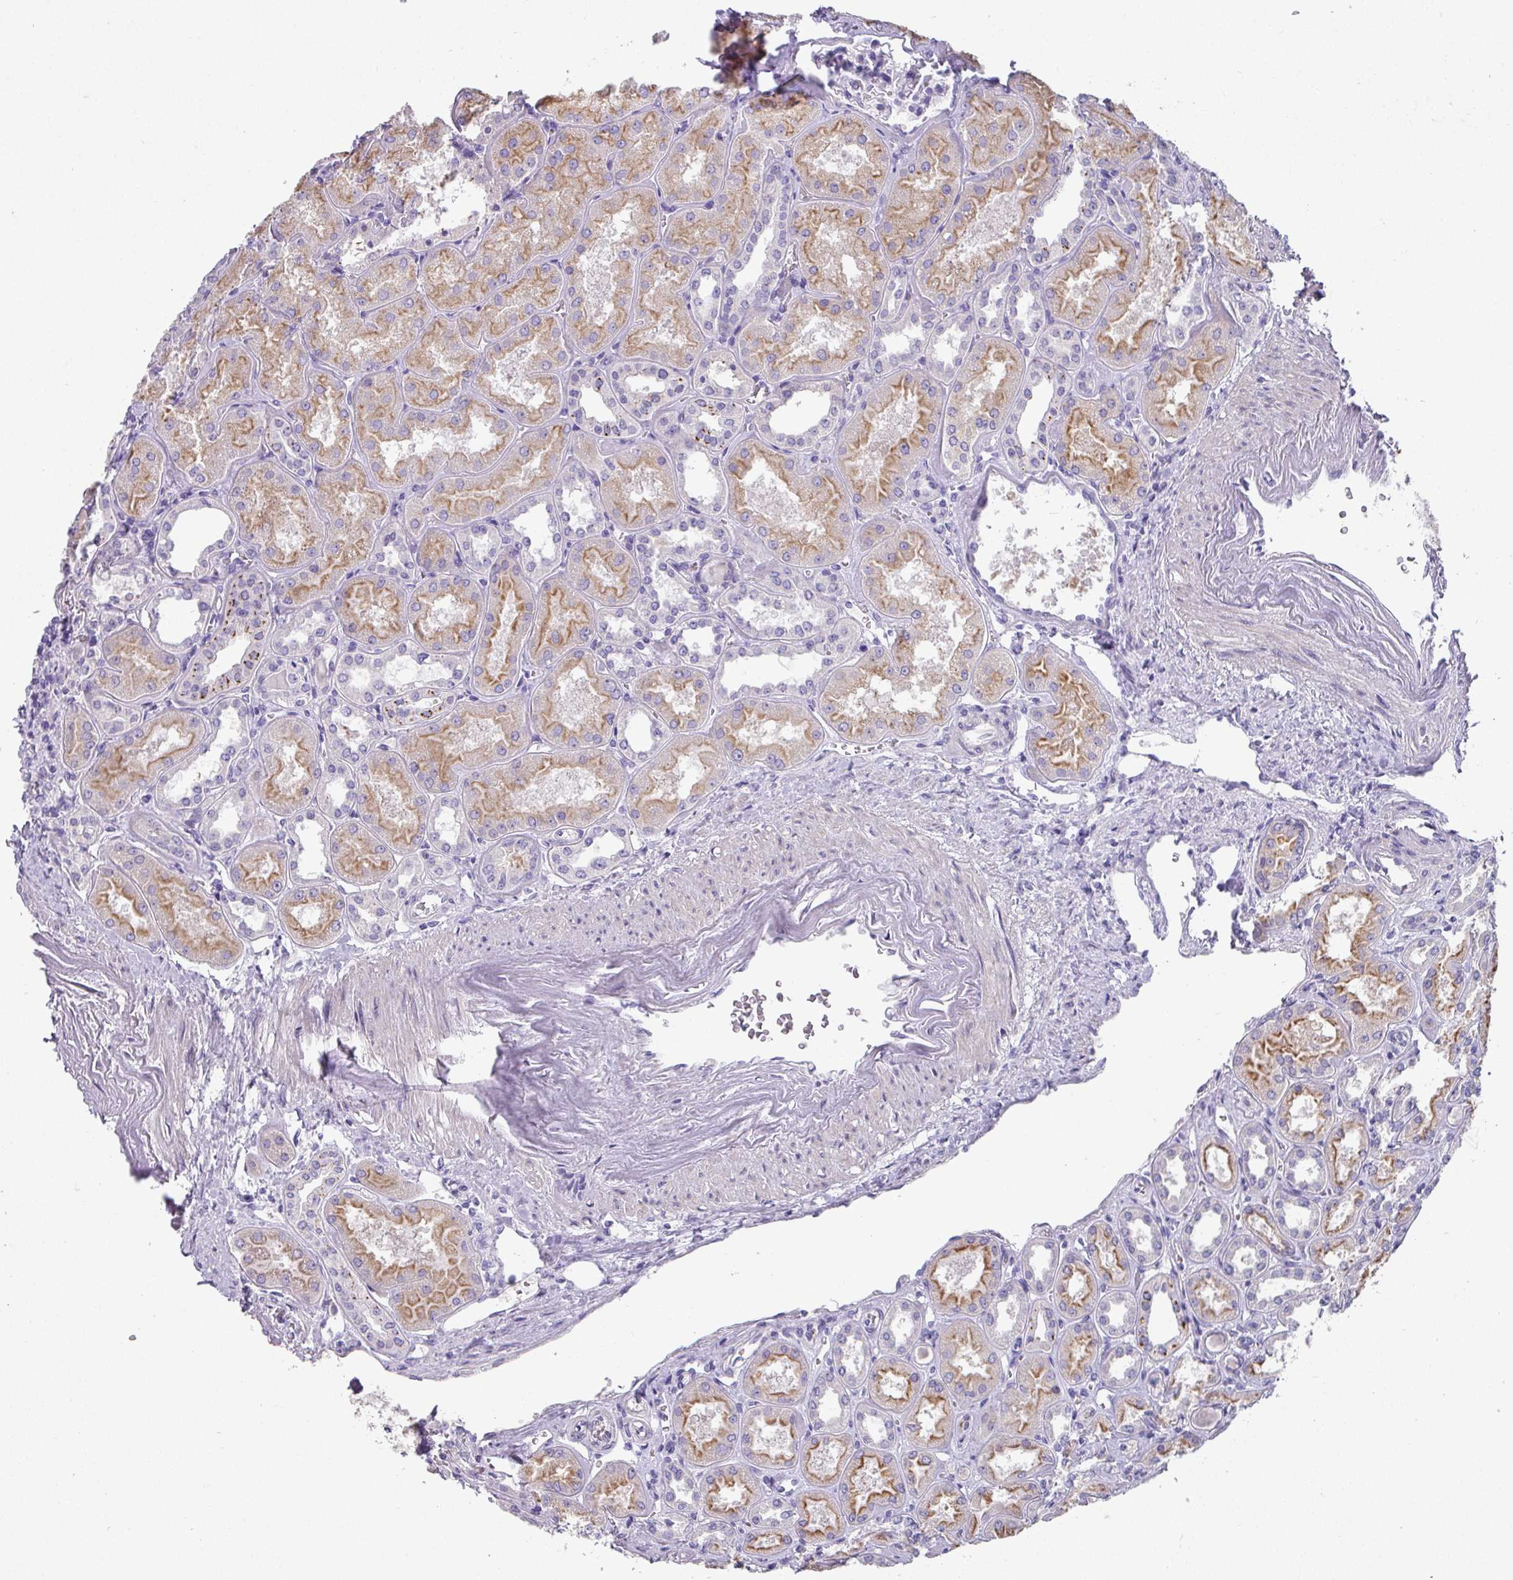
{"staining": {"intensity": "negative", "quantity": "none", "location": "none"}, "tissue": "kidney", "cell_type": "Cells in glomeruli", "image_type": "normal", "snomed": [{"axis": "morphology", "description": "Normal tissue, NOS"}, {"axis": "topography", "description": "Kidney"}], "caption": "An IHC micrograph of benign kidney is shown. There is no staining in cells in glomeruli of kidney.", "gene": "GLI4", "patient": {"sex": "male", "age": 61}}